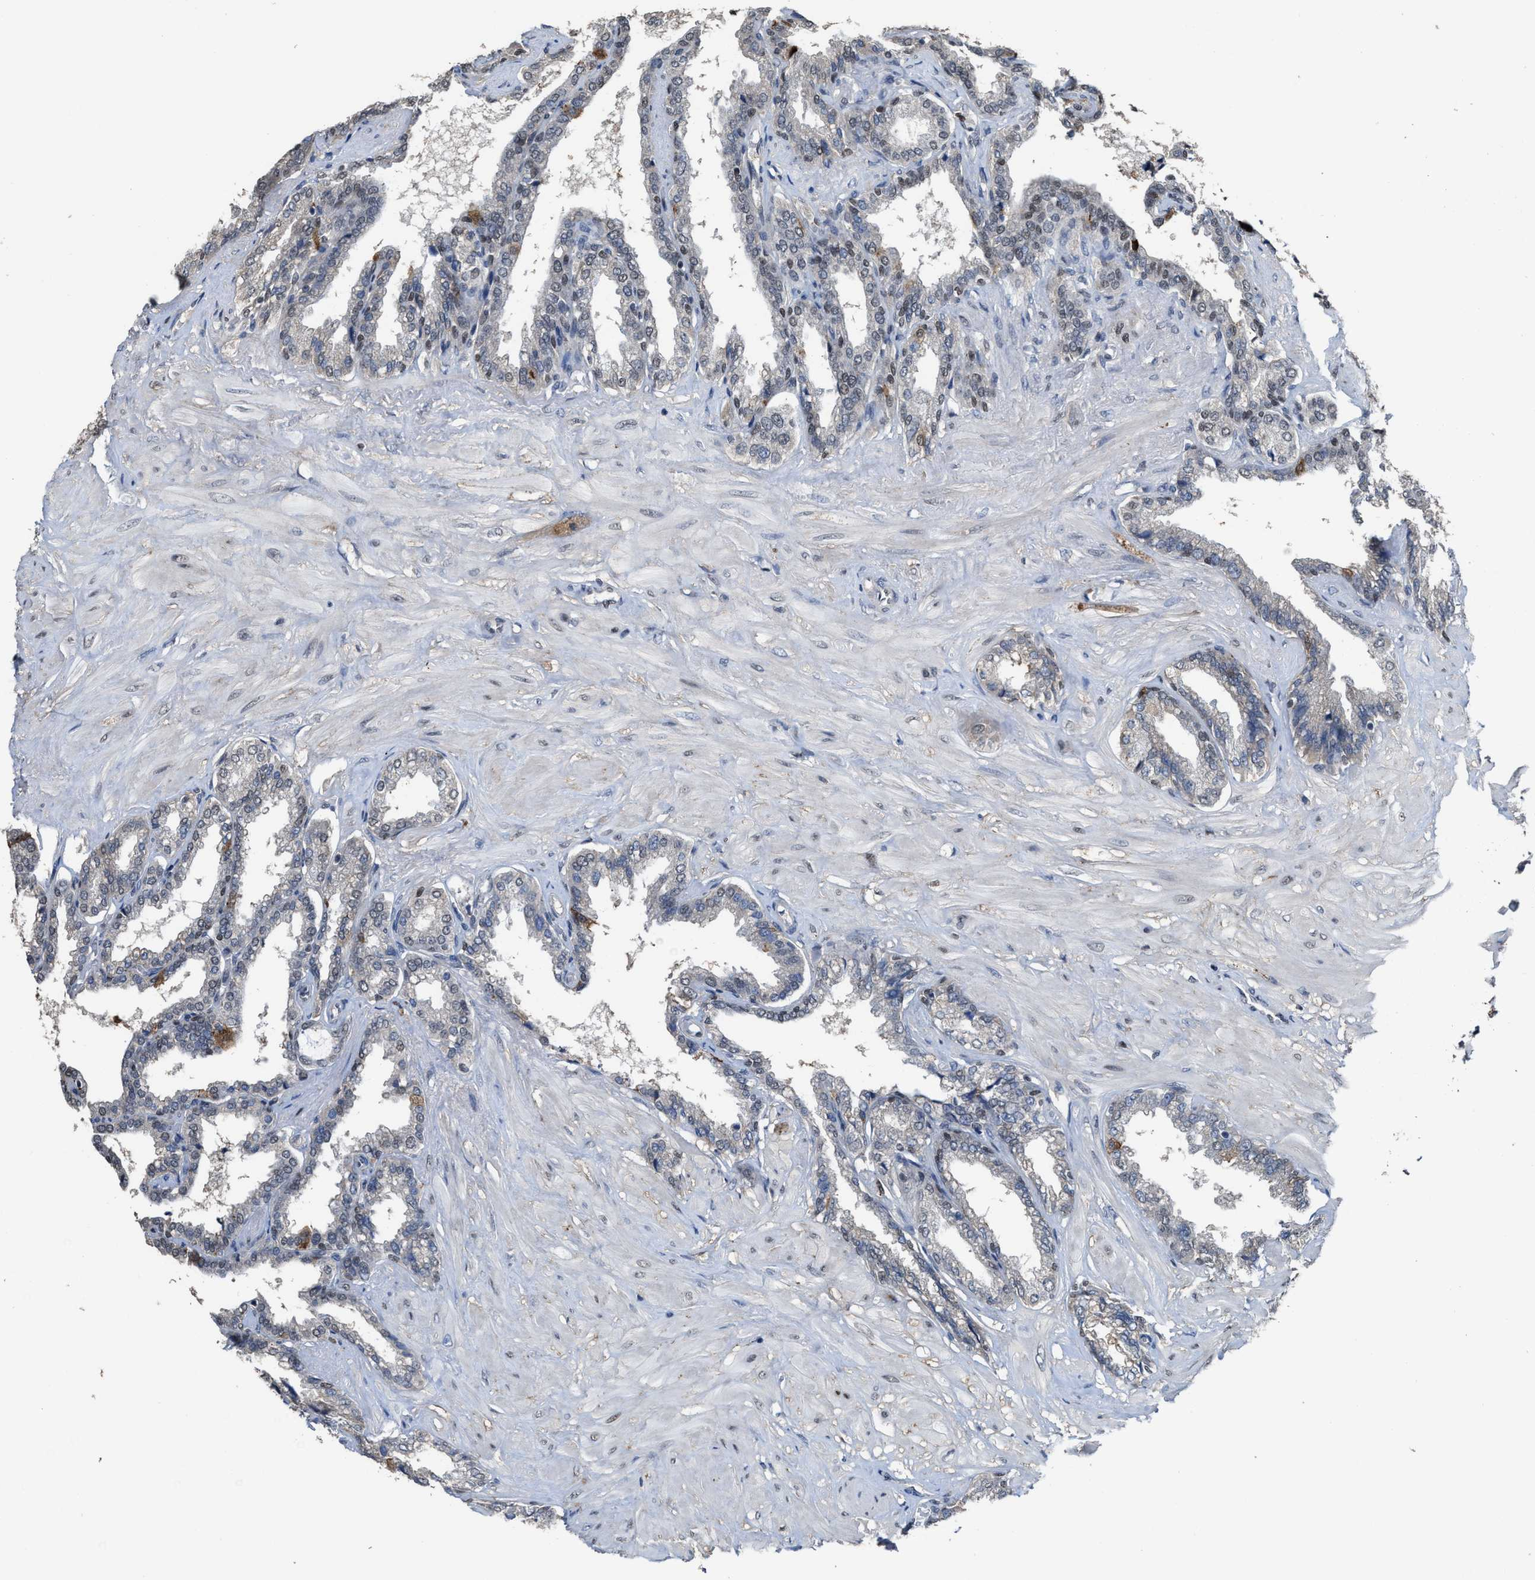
{"staining": {"intensity": "moderate", "quantity": "<25%", "location": "nuclear"}, "tissue": "seminal vesicle", "cell_type": "Glandular cells", "image_type": "normal", "snomed": [{"axis": "morphology", "description": "Normal tissue, NOS"}, {"axis": "topography", "description": "Seminal veicle"}], "caption": "IHC micrograph of normal seminal vesicle: human seminal vesicle stained using immunohistochemistry shows low levels of moderate protein expression localized specifically in the nuclear of glandular cells, appearing as a nuclear brown color.", "gene": "ZNF20", "patient": {"sex": "male", "age": 46}}